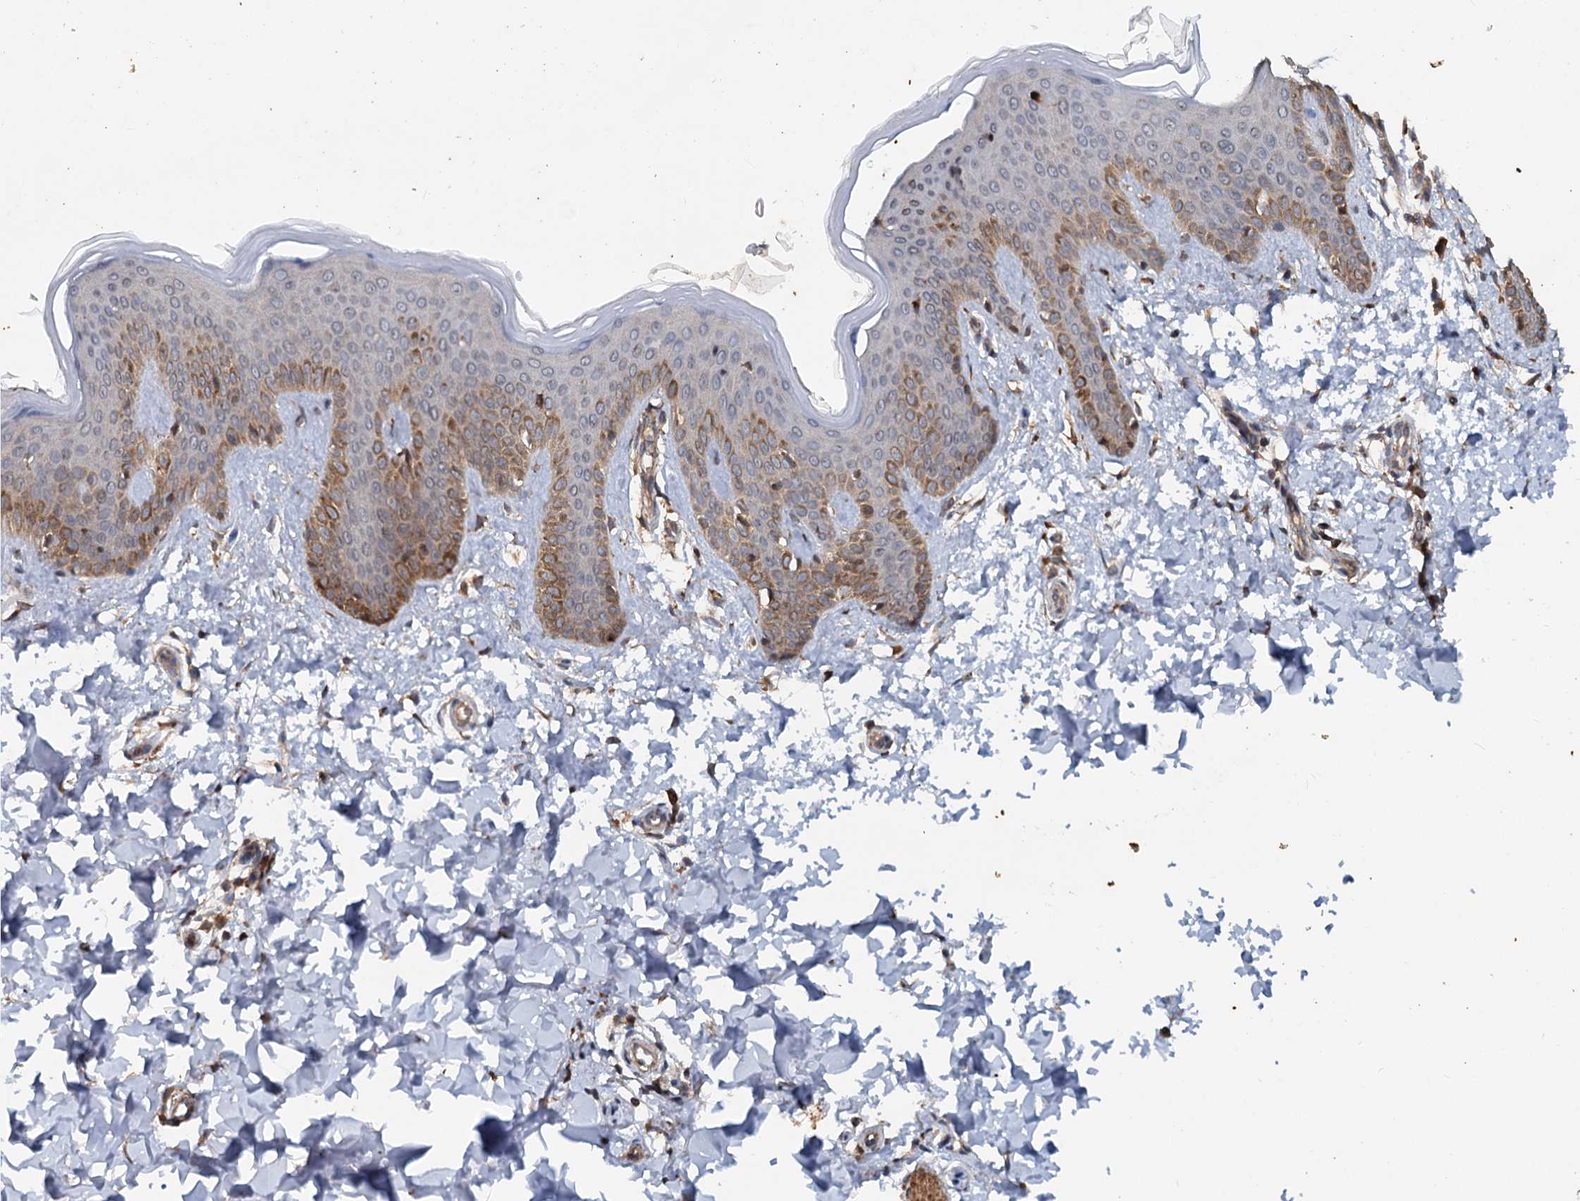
{"staining": {"intensity": "moderate", "quantity": "25%-75%", "location": "cytoplasmic/membranous"}, "tissue": "skin", "cell_type": "Fibroblasts", "image_type": "normal", "snomed": [{"axis": "morphology", "description": "Normal tissue, NOS"}, {"axis": "topography", "description": "Skin"}], "caption": "About 25%-75% of fibroblasts in benign human skin reveal moderate cytoplasmic/membranous protein expression as visualized by brown immunohistochemical staining.", "gene": "TEDC1", "patient": {"sex": "male", "age": 36}}